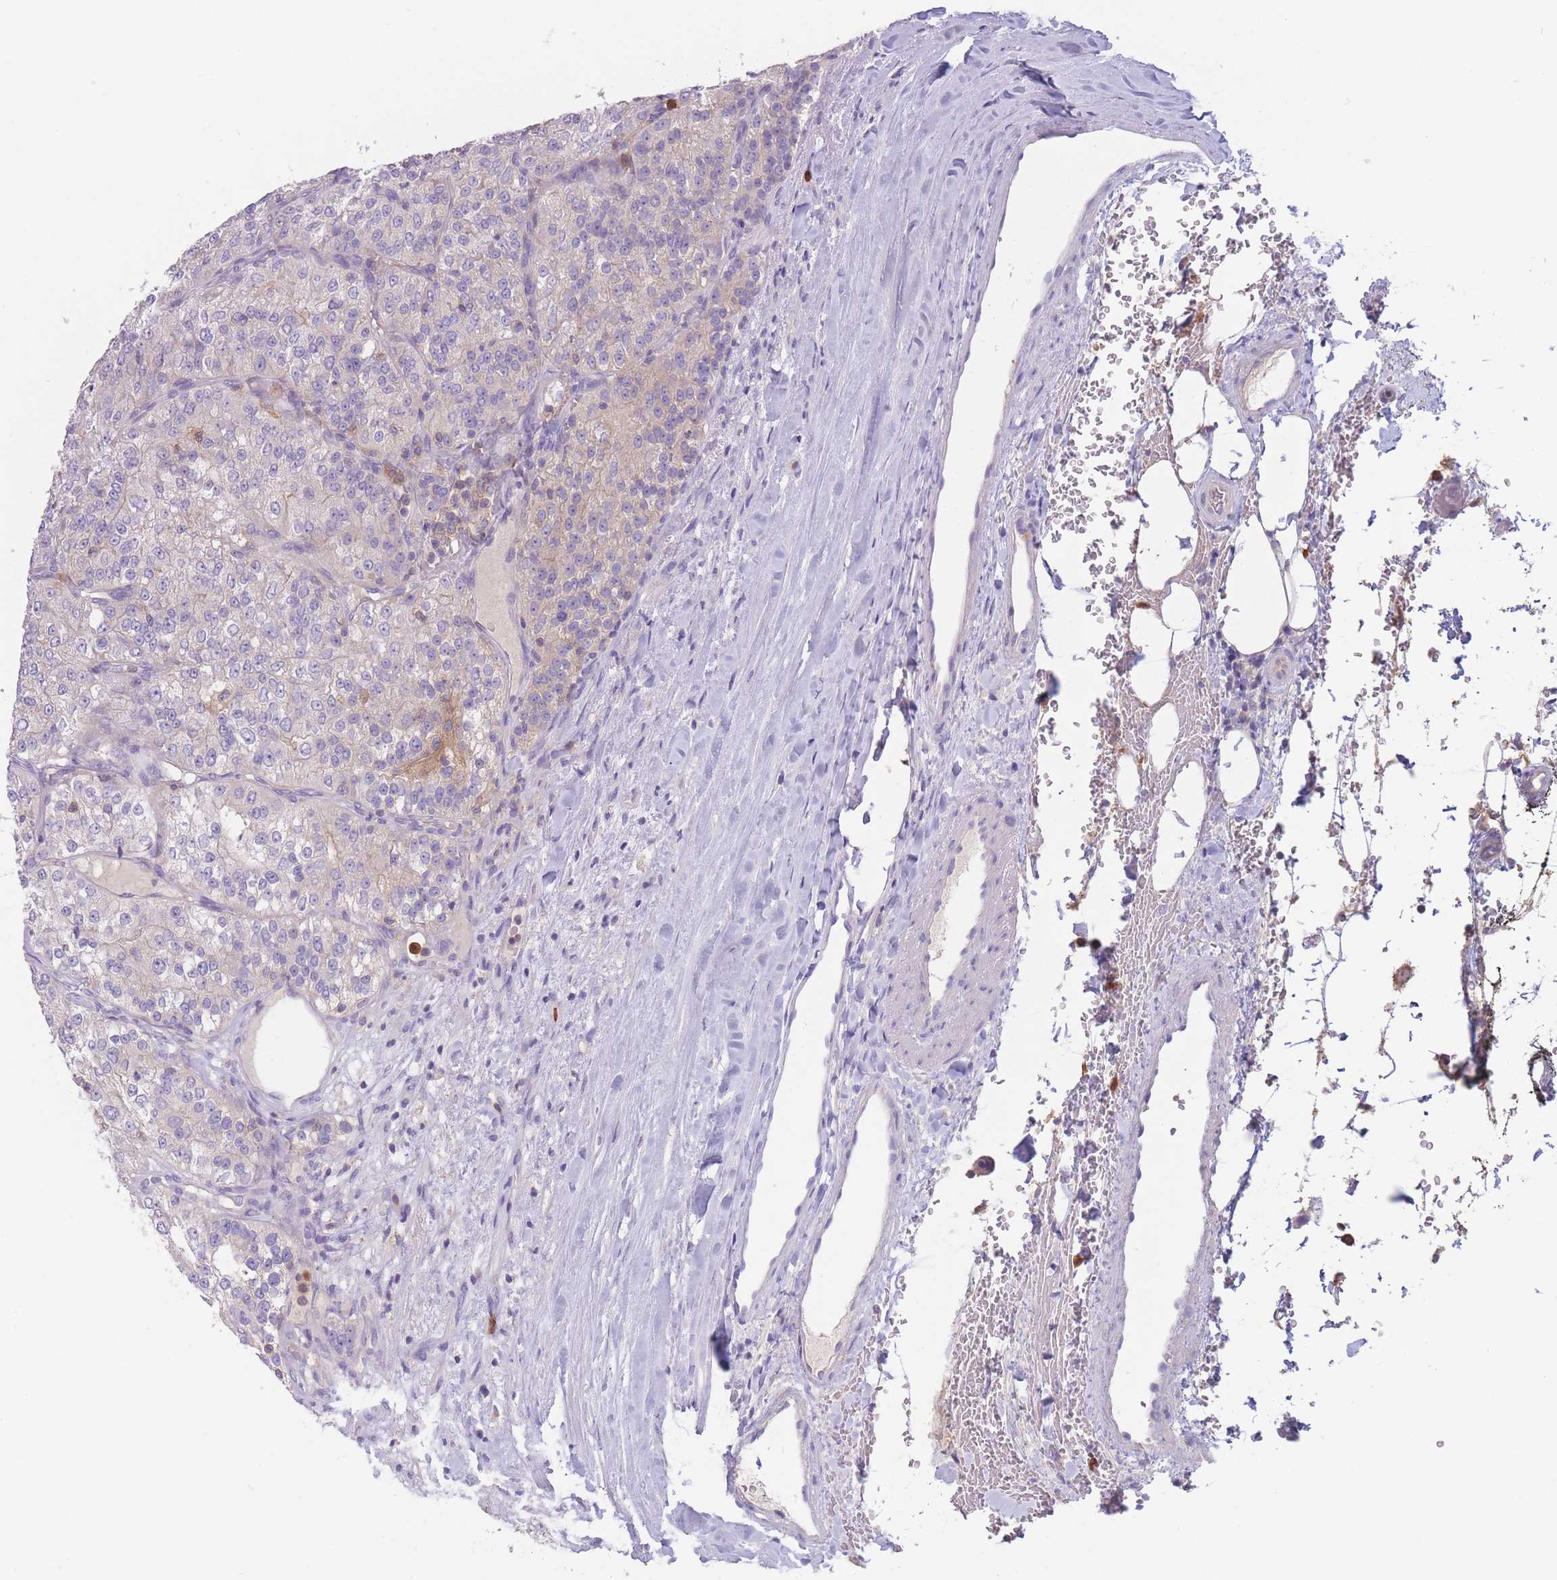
{"staining": {"intensity": "negative", "quantity": "none", "location": "none"}, "tissue": "renal cancer", "cell_type": "Tumor cells", "image_type": "cancer", "snomed": [{"axis": "morphology", "description": "Adenocarcinoma, NOS"}, {"axis": "topography", "description": "Kidney"}], "caption": "Immunohistochemistry histopathology image of neoplastic tissue: renal cancer stained with DAB exhibits no significant protein expression in tumor cells.", "gene": "ST3GAL4", "patient": {"sex": "female", "age": 63}}